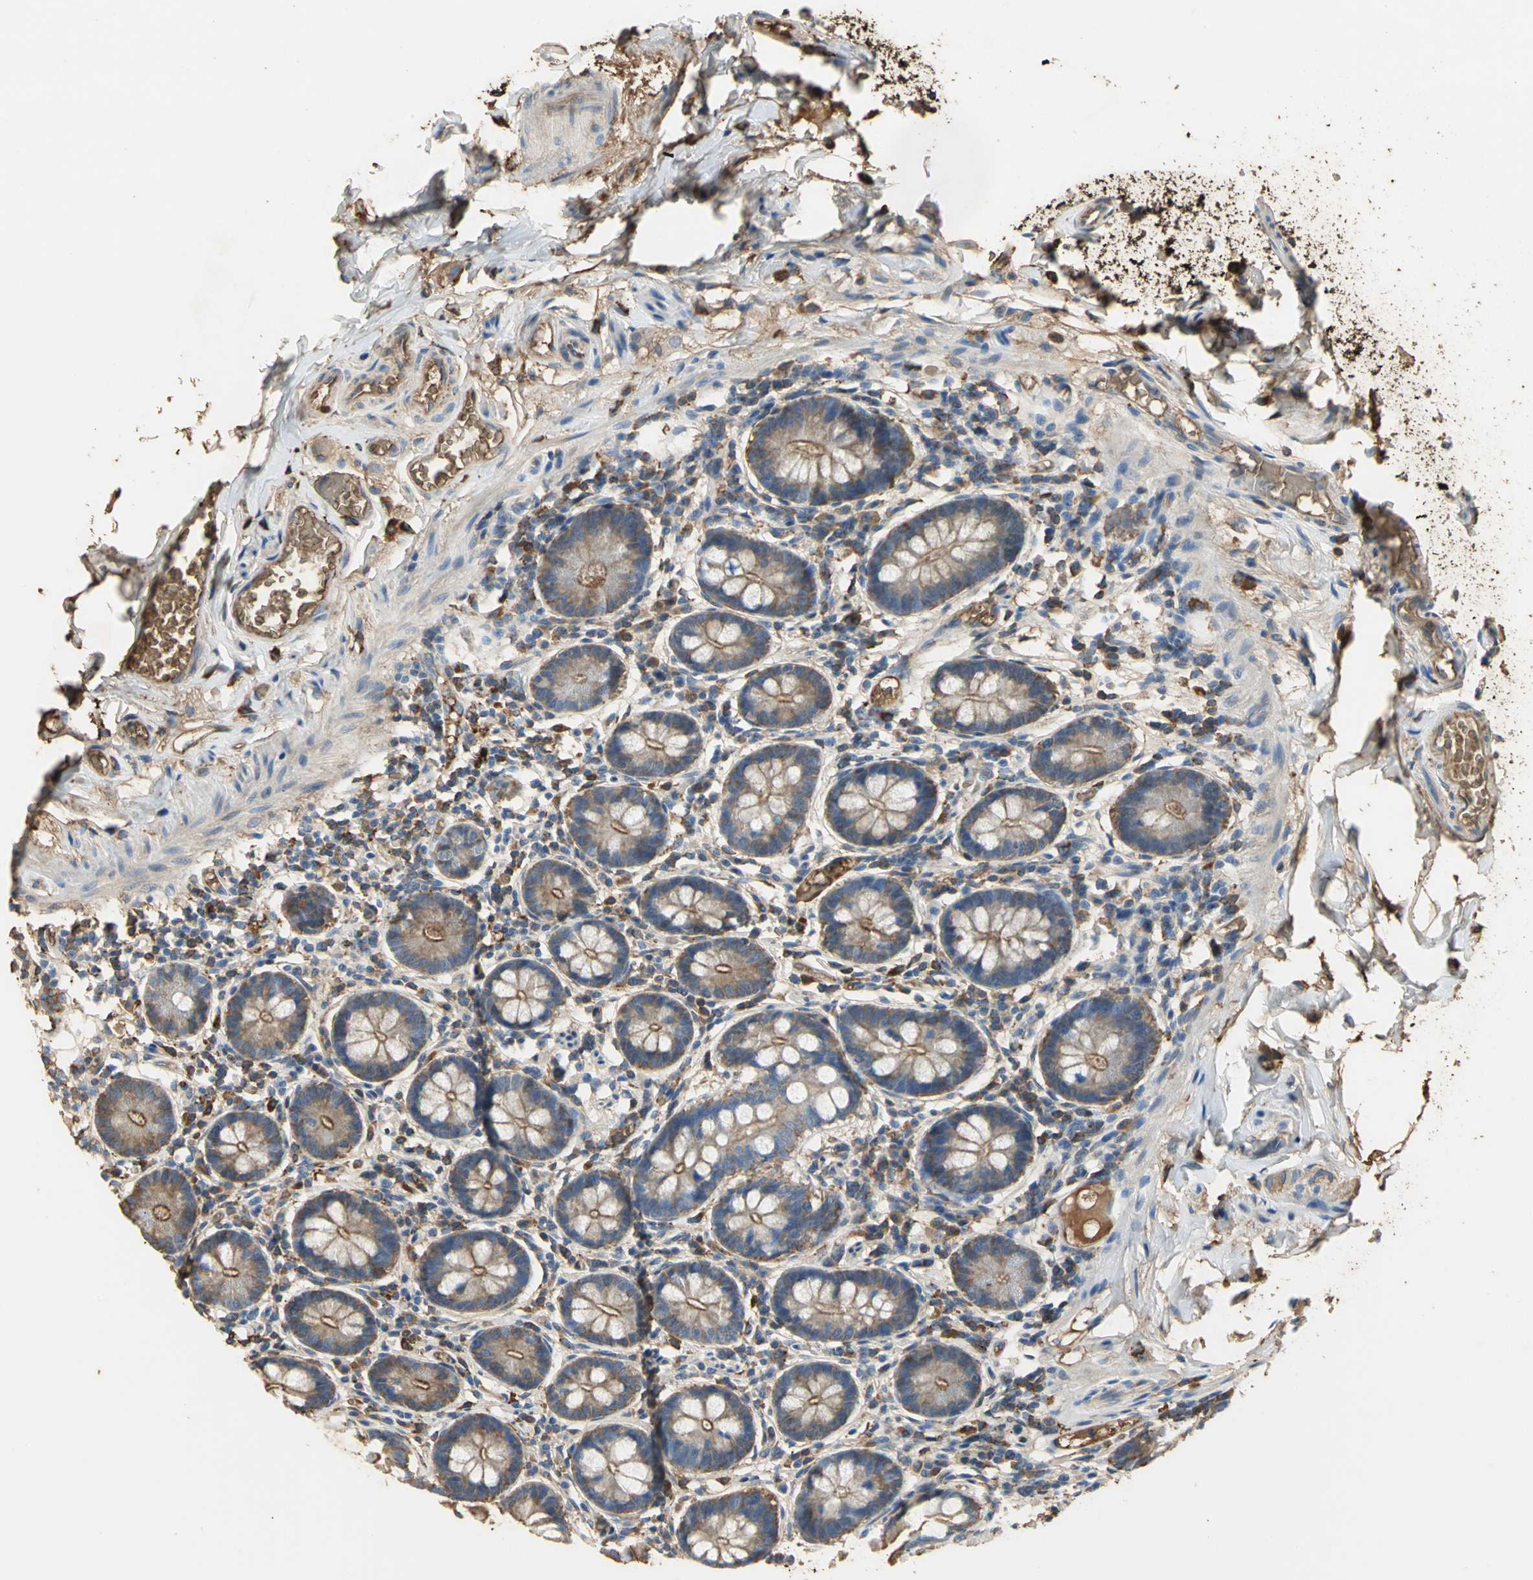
{"staining": {"intensity": "moderate", "quantity": ">75%", "location": "cytoplasmic/membranous"}, "tissue": "small intestine", "cell_type": "Glandular cells", "image_type": "normal", "snomed": [{"axis": "morphology", "description": "Normal tissue, NOS"}, {"axis": "topography", "description": "Small intestine"}], "caption": "IHC photomicrograph of unremarkable small intestine: human small intestine stained using IHC exhibits medium levels of moderate protein expression localized specifically in the cytoplasmic/membranous of glandular cells, appearing as a cytoplasmic/membranous brown color.", "gene": "TREM1", "patient": {"sex": "male", "age": 41}}